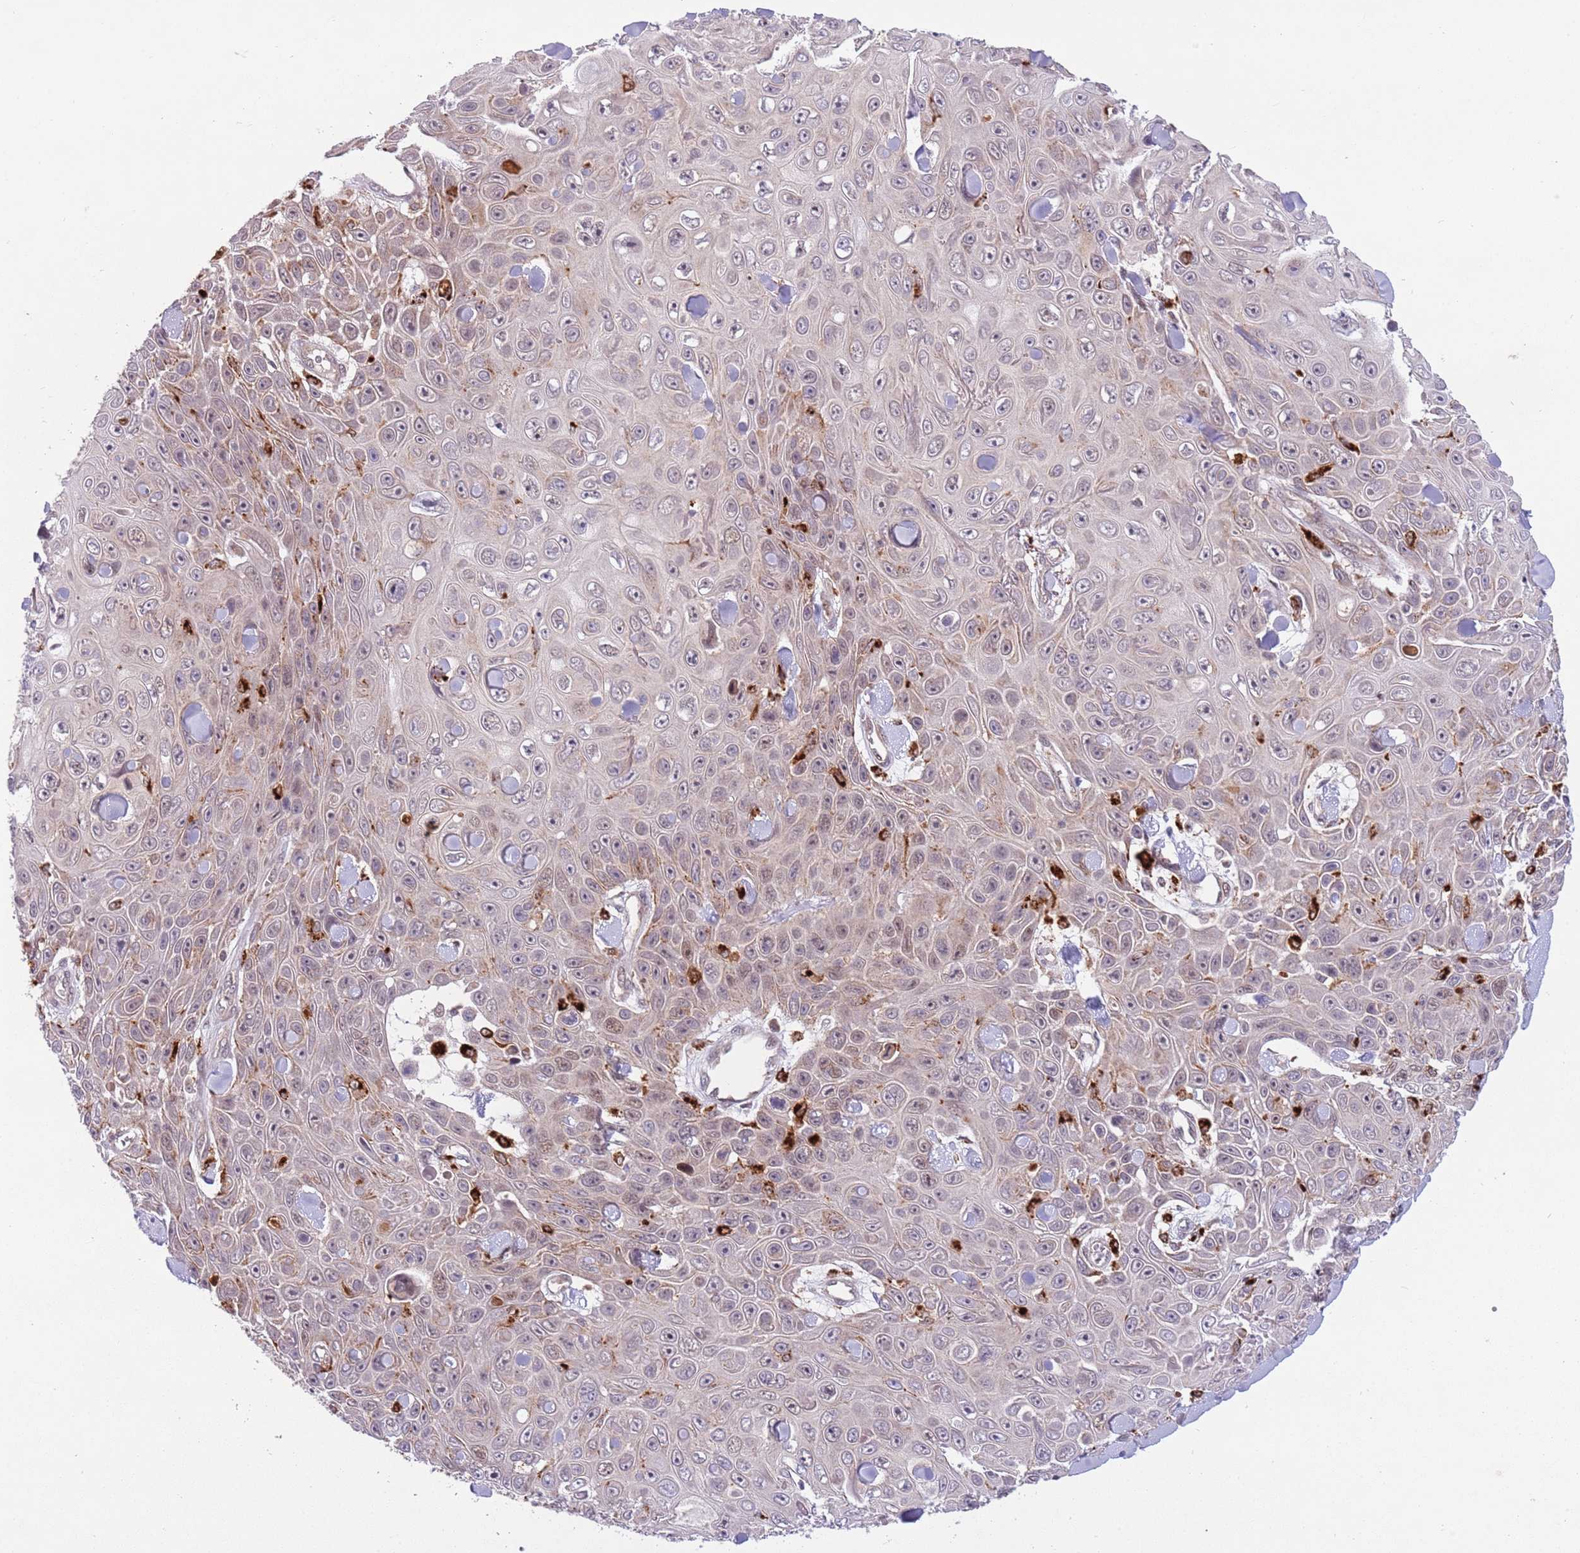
{"staining": {"intensity": "weak", "quantity": "<25%", "location": "nuclear"}, "tissue": "skin cancer", "cell_type": "Tumor cells", "image_type": "cancer", "snomed": [{"axis": "morphology", "description": "Squamous cell carcinoma, NOS"}, {"axis": "topography", "description": "Skin"}], "caption": "The image shows no staining of tumor cells in squamous cell carcinoma (skin).", "gene": "TRIM27", "patient": {"sex": "male", "age": 82}}